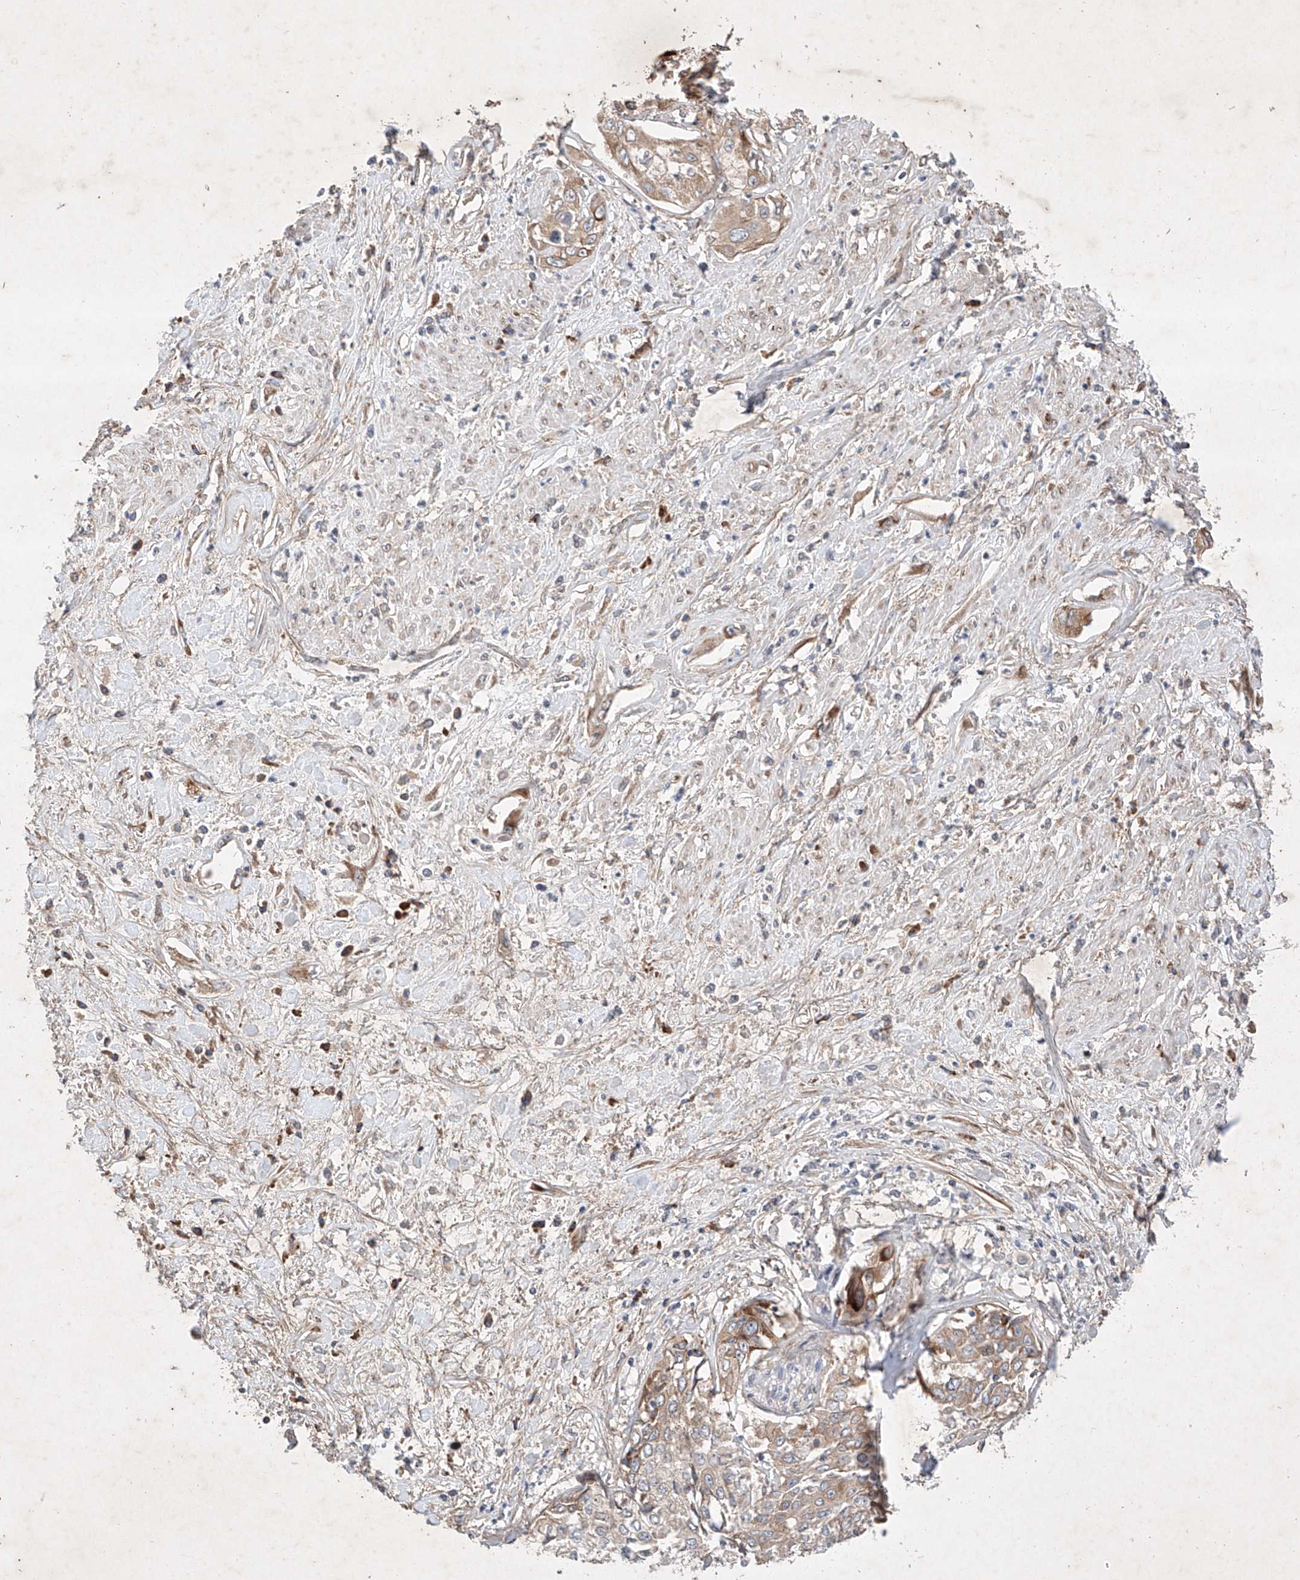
{"staining": {"intensity": "weak", "quantity": ">75%", "location": "cytoplasmic/membranous"}, "tissue": "cervical cancer", "cell_type": "Tumor cells", "image_type": "cancer", "snomed": [{"axis": "morphology", "description": "Squamous cell carcinoma, NOS"}, {"axis": "topography", "description": "Cervix"}], "caption": "DAB immunohistochemical staining of squamous cell carcinoma (cervical) reveals weak cytoplasmic/membranous protein expression in about >75% of tumor cells. (IHC, brightfield microscopy, high magnification).", "gene": "FASTK", "patient": {"sex": "female", "age": 31}}